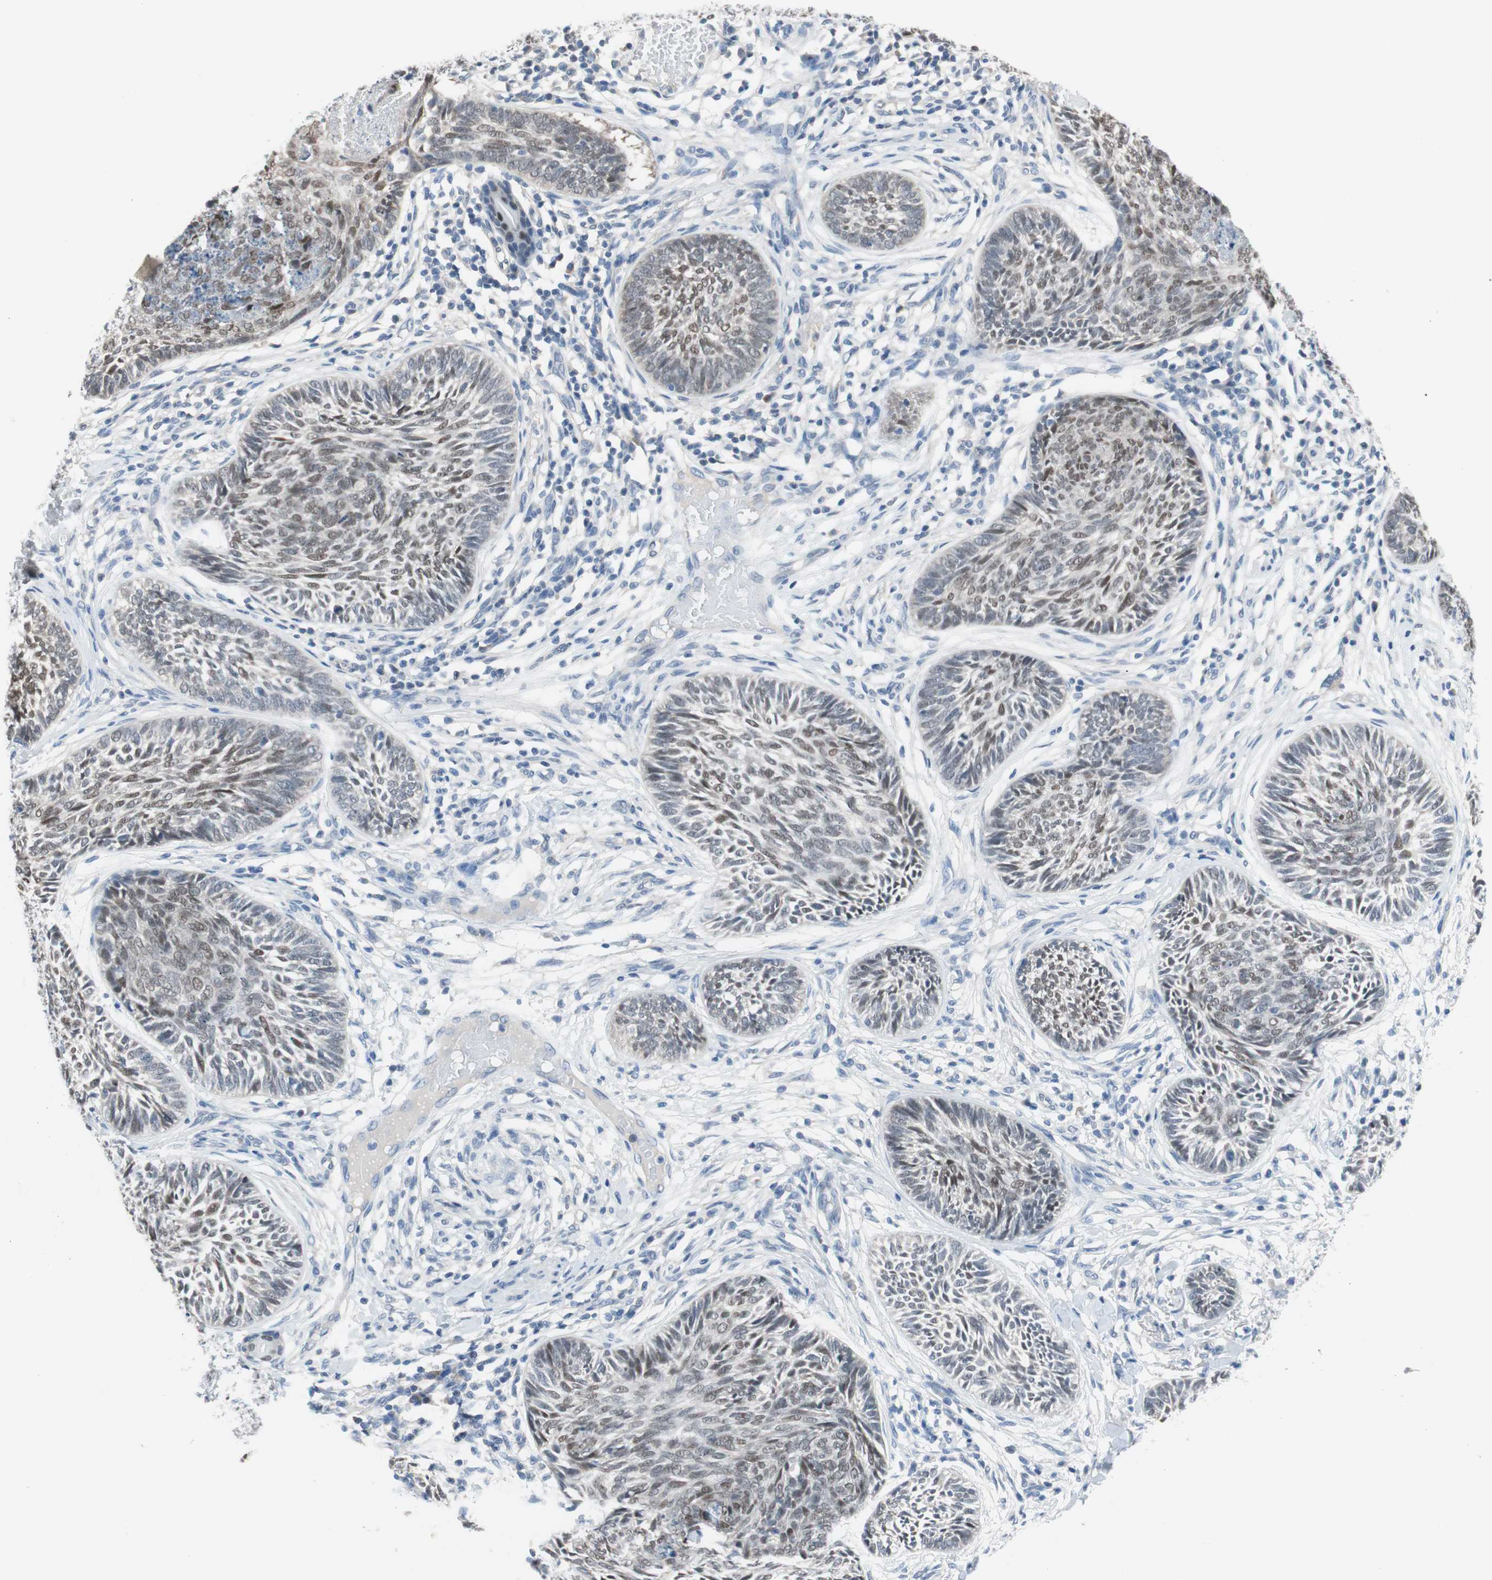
{"staining": {"intensity": "weak", "quantity": "25%-75%", "location": "nuclear"}, "tissue": "skin cancer", "cell_type": "Tumor cells", "image_type": "cancer", "snomed": [{"axis": "morphology", "description": "Papilloma, NOS"}, {"axis": "morphology", "description": "Basal cell carcinoma"}, {"axis": "topography", "description": "Skin"}], "caption": "The image reveals immunohistochemical staining of skin basal cell carcinoma. There is weak nuclear staining is identified in about 25%-75% of tumor cells. (brown staining indicates protein expression, while blue staining denotes nuclei).", "gene": "GRHL1", "patient": {"sex": "male", "age": 87}}